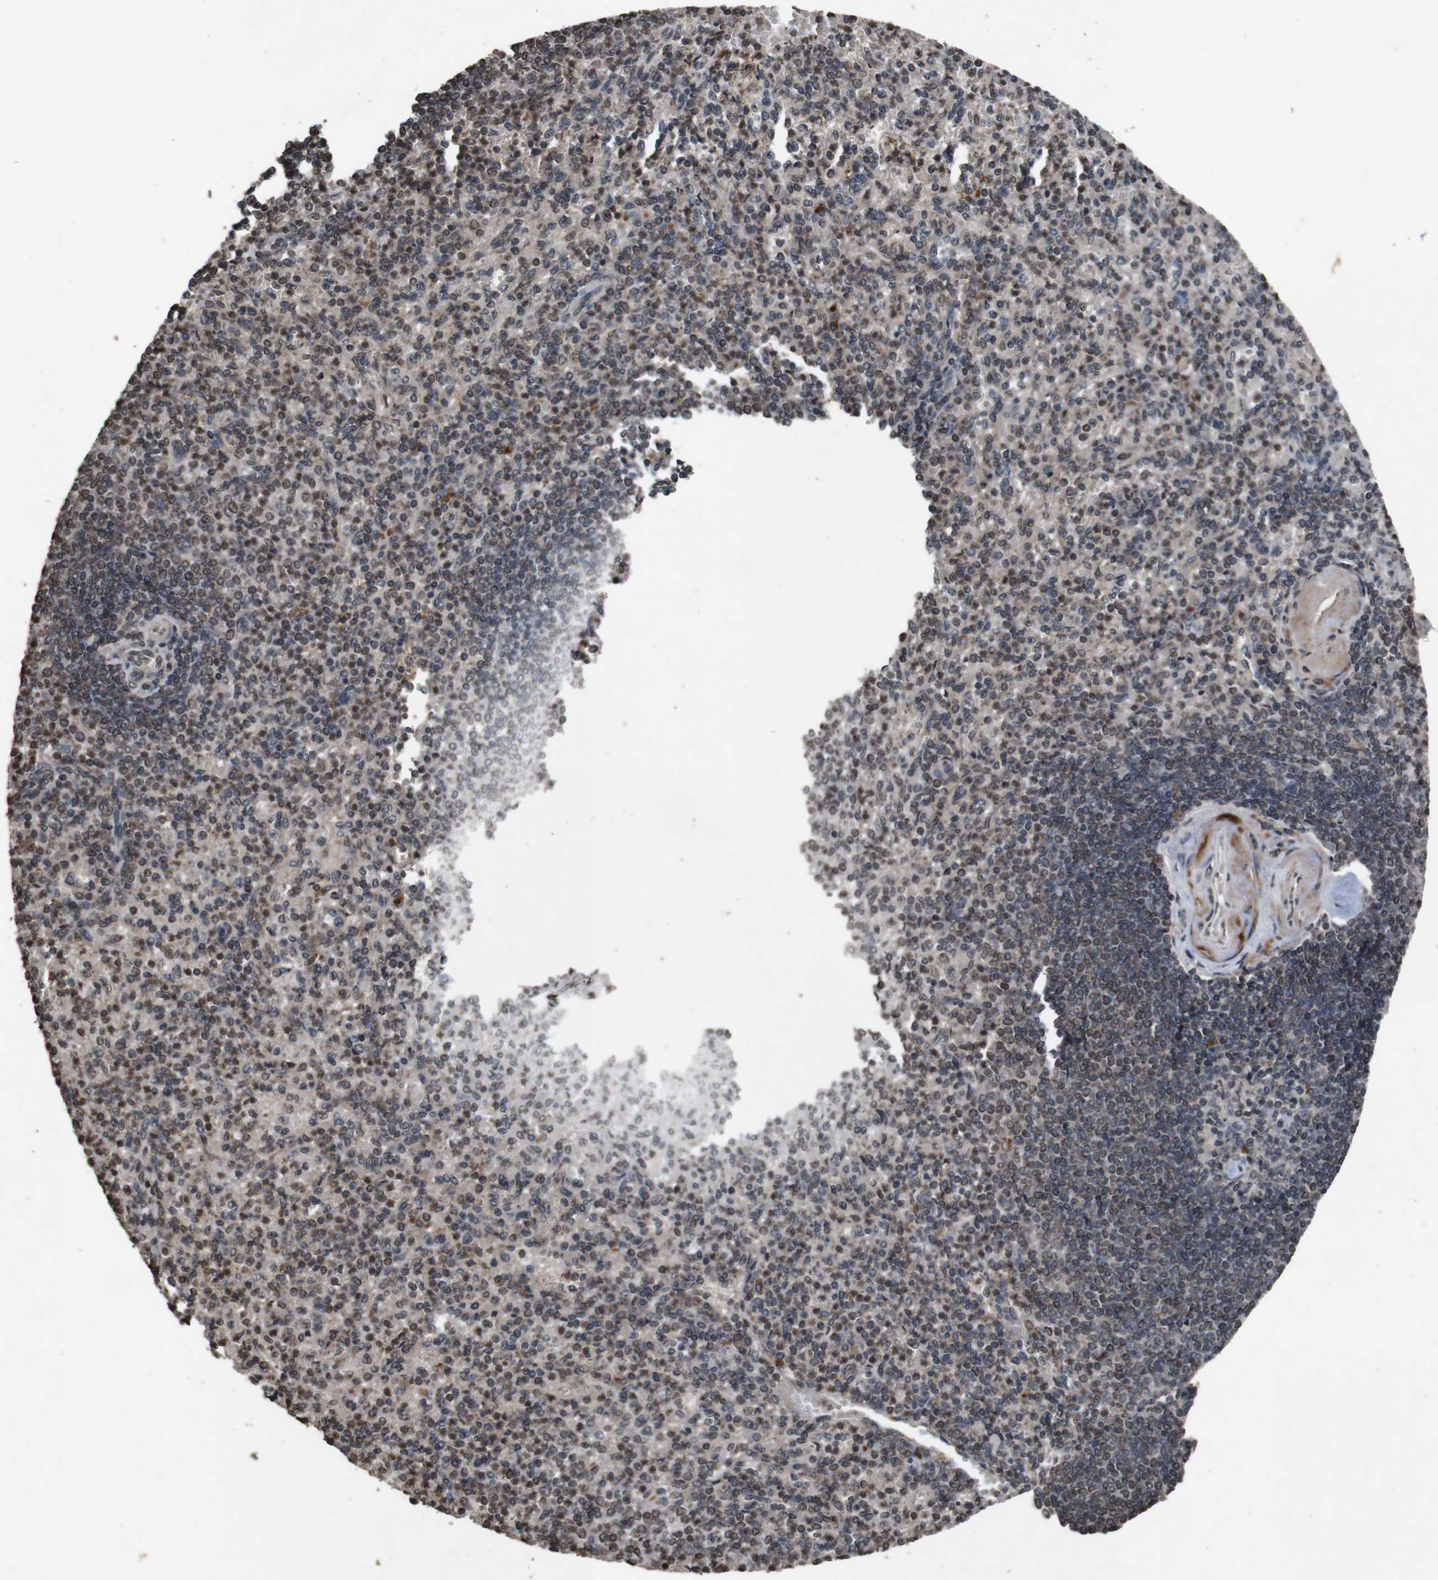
{"staining": {"intensity": "moderate", "quantity": "<25%", "location": "cytoplasmic/membranous"}, "tissue": "spleen", "cell_type": "Cells in red pulp", "image_type": "normal", "snomed": [{"axis": "morphology", "description": "Normal tissue, NOS"}, {"axis": "topography", "description": "Spleen"}], "caption": "An IHC photomicrograph of unremarkable tissue is shown. Protein staining in brown highlights moderate cytoplasmic/membranous positivity in spleen within cells in red pulp.", "gene": "SORL1", "patient": {"sex": "female", "age": 74}}